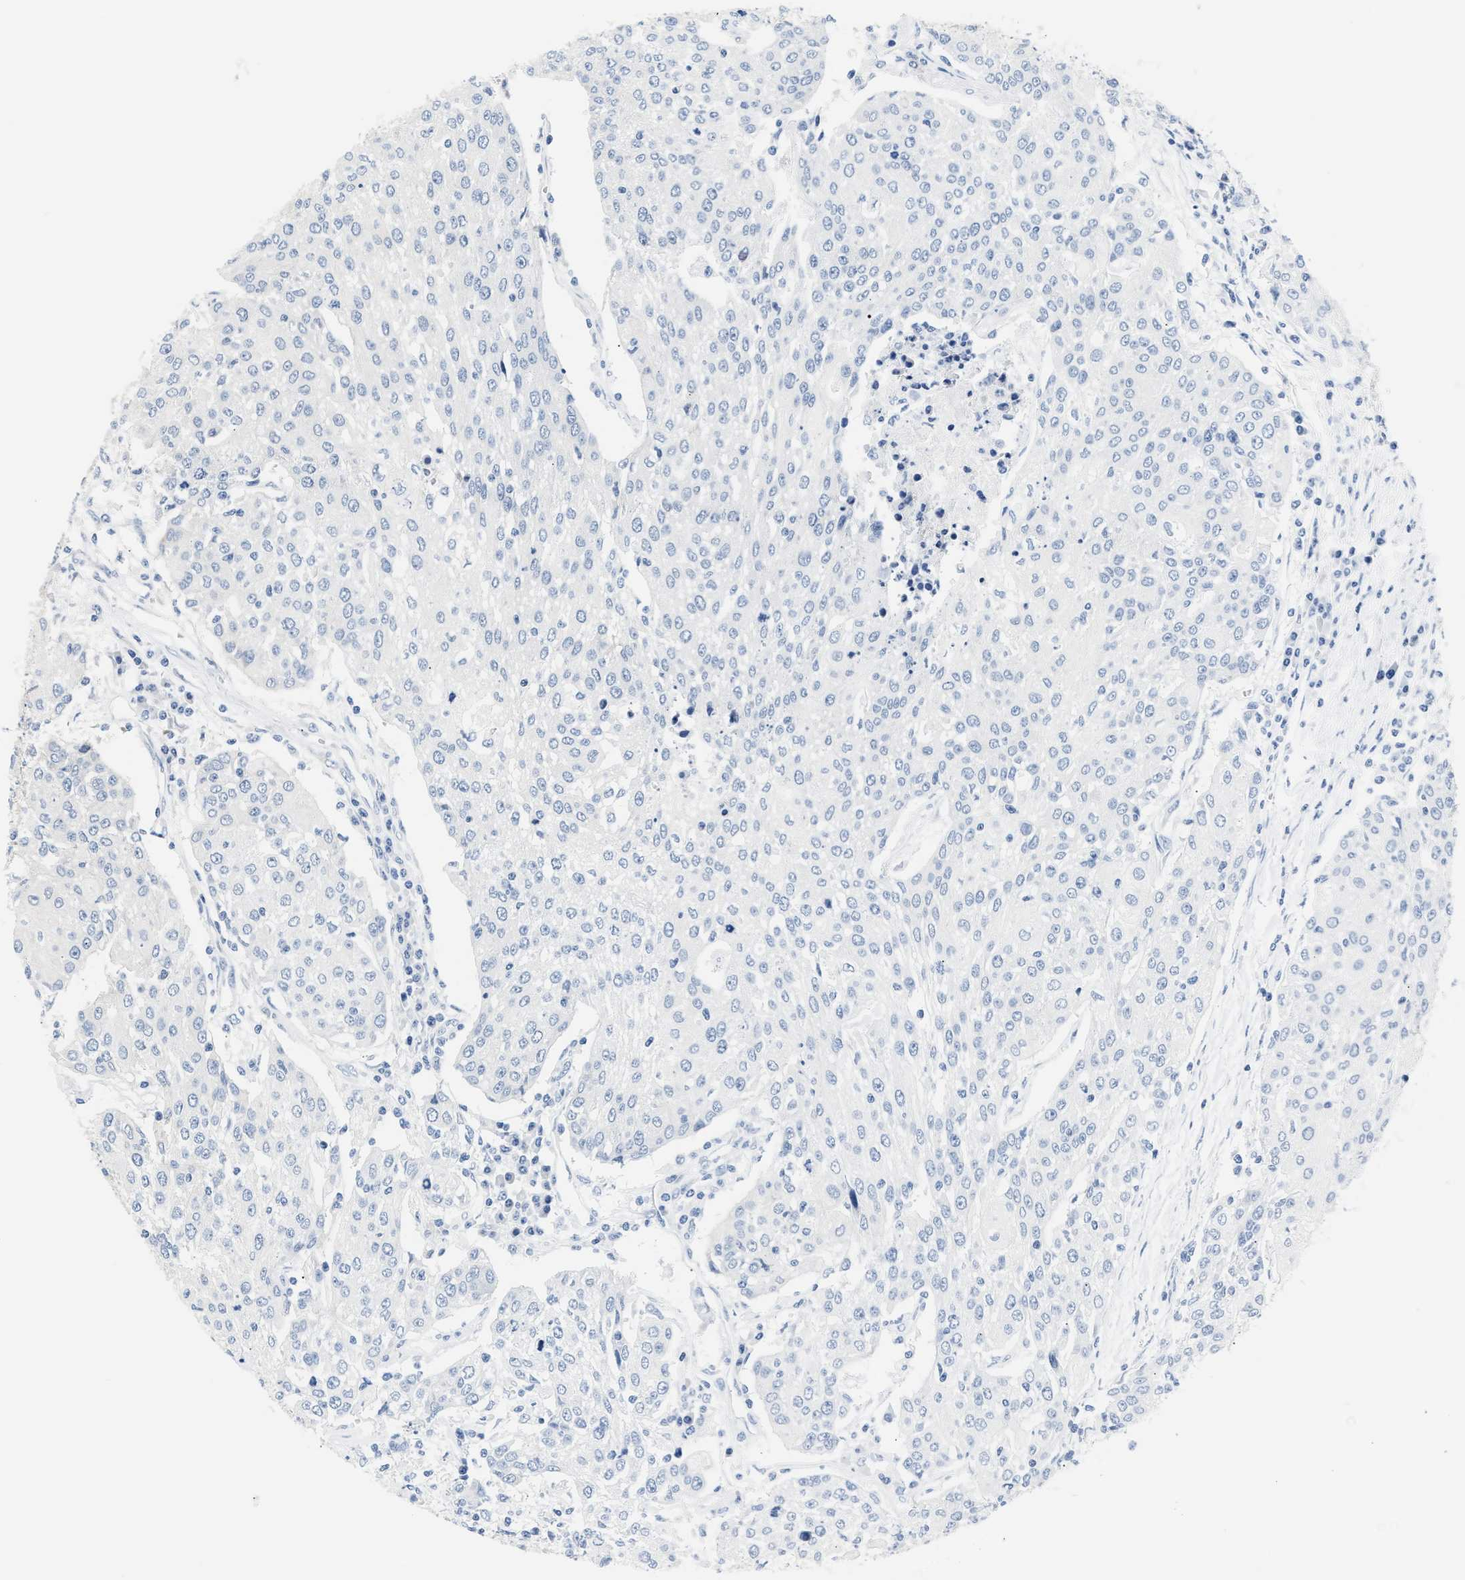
{"staining": {"intensity": "negative", "quantity": "none", "location": "none"}, "tissue": "urothelial cancer", "cell_type": "Tumor cells", "image_type": "cancer", "snomed": [{"axis": "morphology", "description": "Urothelial carcinoma, High grade"}, {"axis": "topography", "description": "Urinary bladder"}], "caption": "Immunohistochemistry of human urothelial cancer shows no expression in tumor cells. Nuclei are stained in blue.", "gene": "TNIP2", "patient": {"sex": "female", "age": 85}}